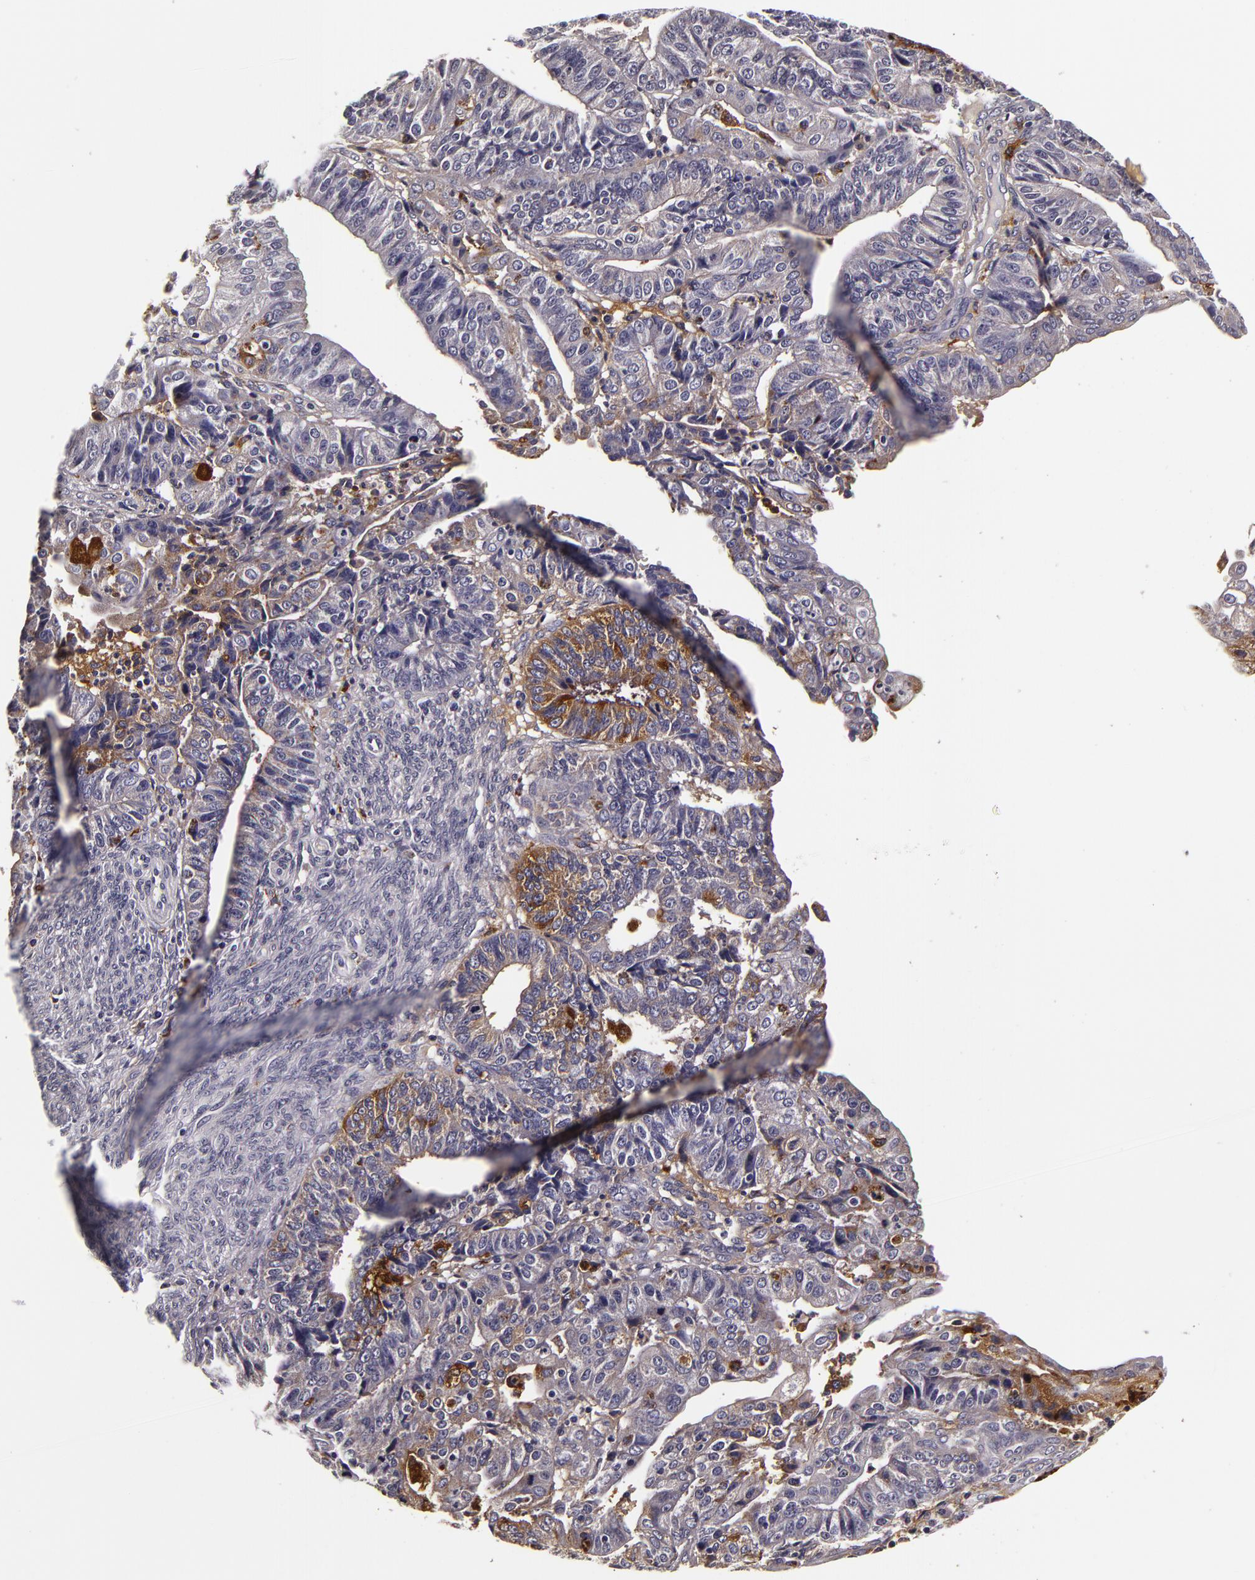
{"staining": {"intensity": "moderate", "quantity": "<25%", "location": "cytoplasmic/membranous"}, "tissue": "endometrial cancer", "cell_type": "Tumor cells", "image_type": "cancer", "snomed": [{"axis": "morphology", "description": "Adenocarcinoma, NOS"}, {"axis": "topography", "description": "Endometrium"}], "caption": "Immunohistochemistry staining of endometrial adenocarcinoma, which reveals low levels of moderate cytoplasmic/membranous expression in approximately <25% of tumor cells indicating moderate cytoplasmic/membranous protein expression. The staining was performed using DAB (3,3'-diaminobenzidine) (brown) for protein detection and nuclei were counterstained in hematoxylin (blue).", "gene": "LGALS3BP", "patient": {"sex": "female", "age": 56}}